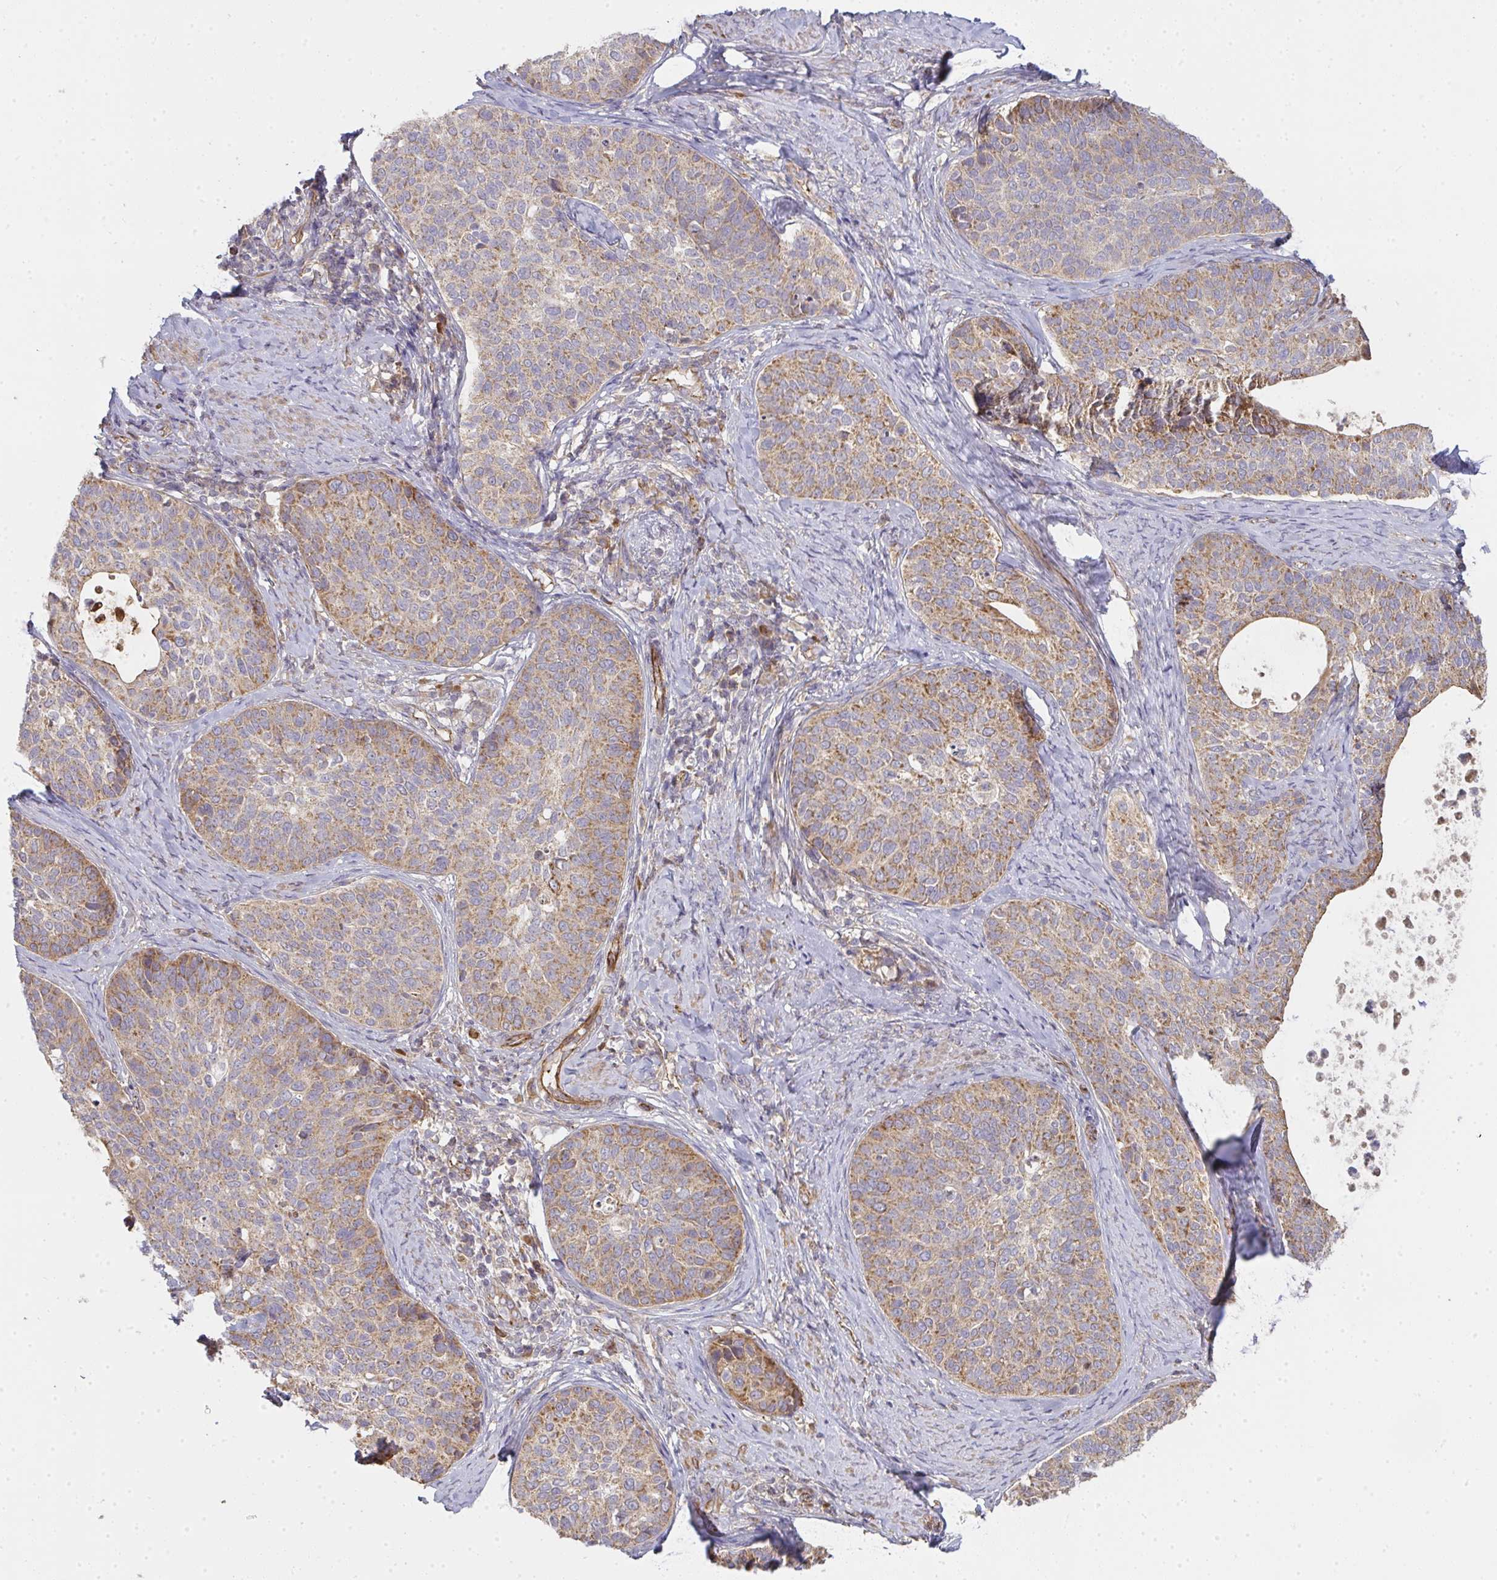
{"staining": {"intensity": "moderate", "quantity": ">75%", "location": "cytoplasmic/membranous"}, "tissue": "cervical cancer", "cell_type": "Tumor cells", "image_type": "cancer", "snomed": [{"axis": "morphology", "description": "Squamous cell carcinoma, NOS"}, {"axis": "topography", "description": "Cervix"}], "caption": "IHC staining of squamous cell carcinoma (cervical), which shows medium levels of moderate cytoplasmic/membranous positivity in approximately >75% of tumor cells indicating moderate cytoplasmic/membranous protein staining. The staining was performed using DAB (3,3'-diaminobenzidine) (brown) for protein detection and nuclei were counterstained in hematoxylin (blue).", "gene": "B4GALT6", "patient": {"sex": "female", "age": 69}}